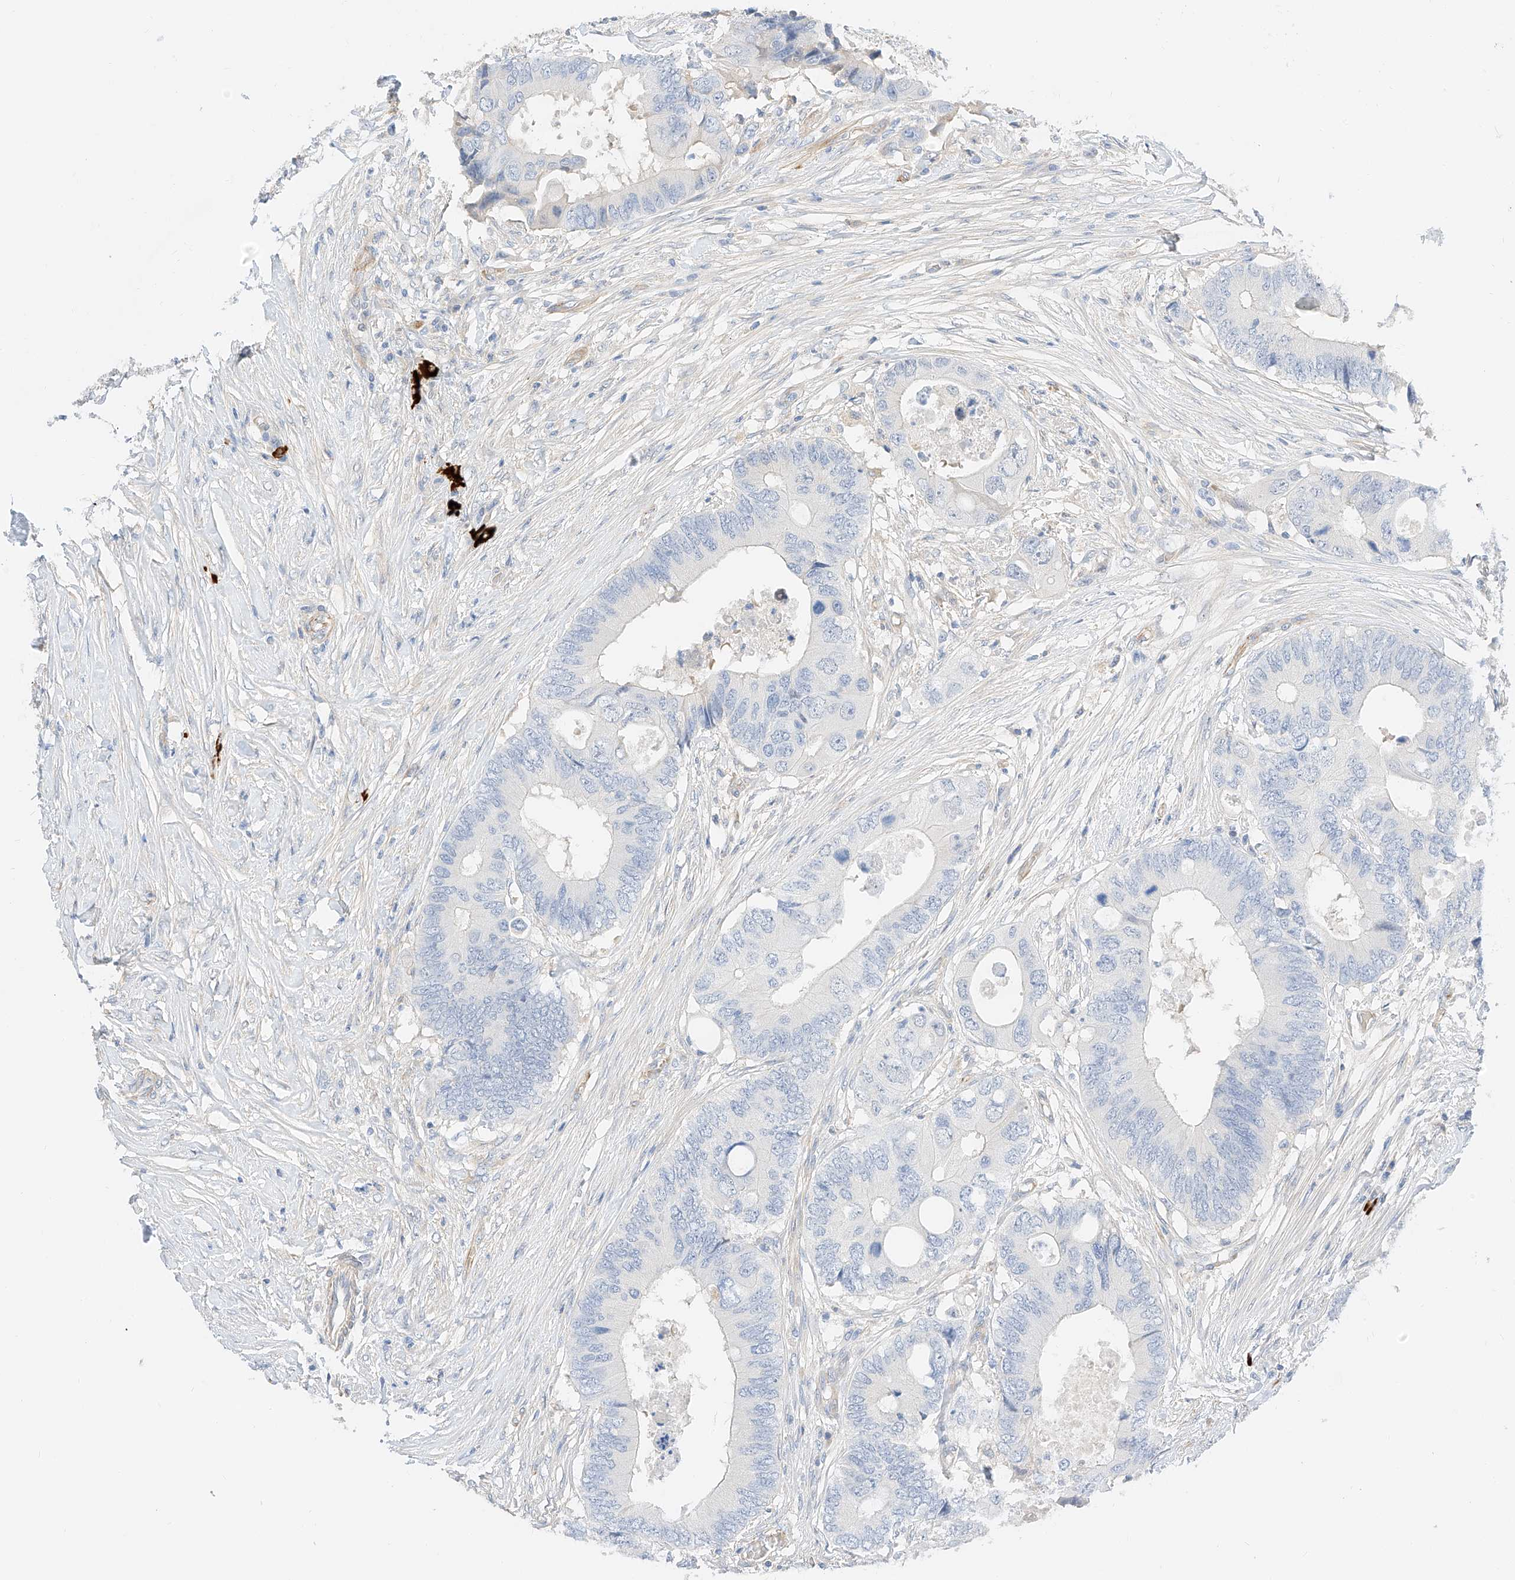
{"staining": {"intensity": "negative", "quantity": "none", "location": "none"}, "tissue": "colorectal cancer", "cell_type": "Tumor cells", "image_type": "cancer", "snomed": [{"axis": "morphology", "description": "Adenocarcinoma, NOS"}, {"axis": "topography", "description": "Colon"}], "caption": "High power microscopy micrograph of an immunohistochemistry (IHC) image of colorectal cancer (adenocarcinoma), revealing no significant expression in tumor cells. (Stains: DAB (3,3'-diaminobenzidine) IHC with hematoxylin counter stain, Microscopy: brightfield microscopy at high magnification).", "gene": "CDCP2", "patient": {"sex": "male", "age": 71}}